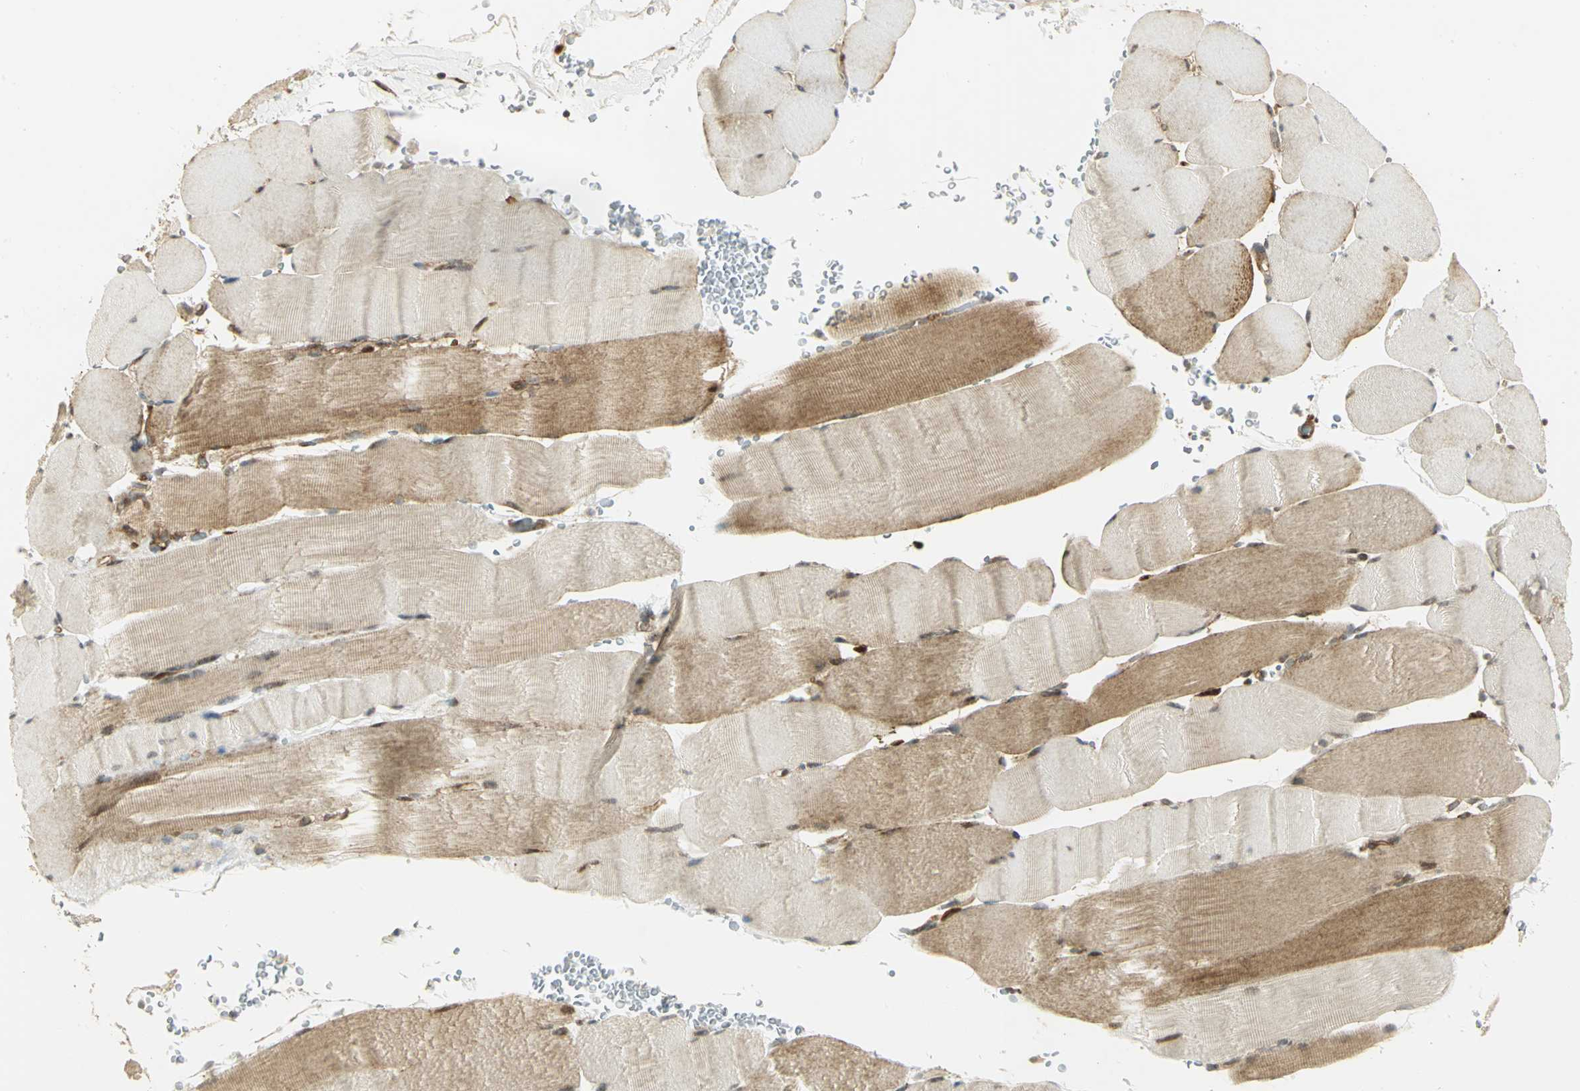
{"staining": {"intensity": "moderate", "quantity": ">75%", "location": "cytoplasmic/membranous,nuclear"}, "tissue": "skeletal muscle", "cell_type": "Myocytes", "image_type": "normal", "snomed": [{"axis": "morphology", "description": "Normal tissue, NOS"}, {"axis": "topography", "description": "Skeletal muscle"}], "caption": "Brown immunohistochemical staining in normal human skeletal muscle reveals moderate cytoplasmic/membranous,nuclear staining in about >75% of myocytes. (Brightfield microscopy of DAB IHC at high magnification).", "gene": "EEA1", "patient": {"sex": "male", "age": 62}}